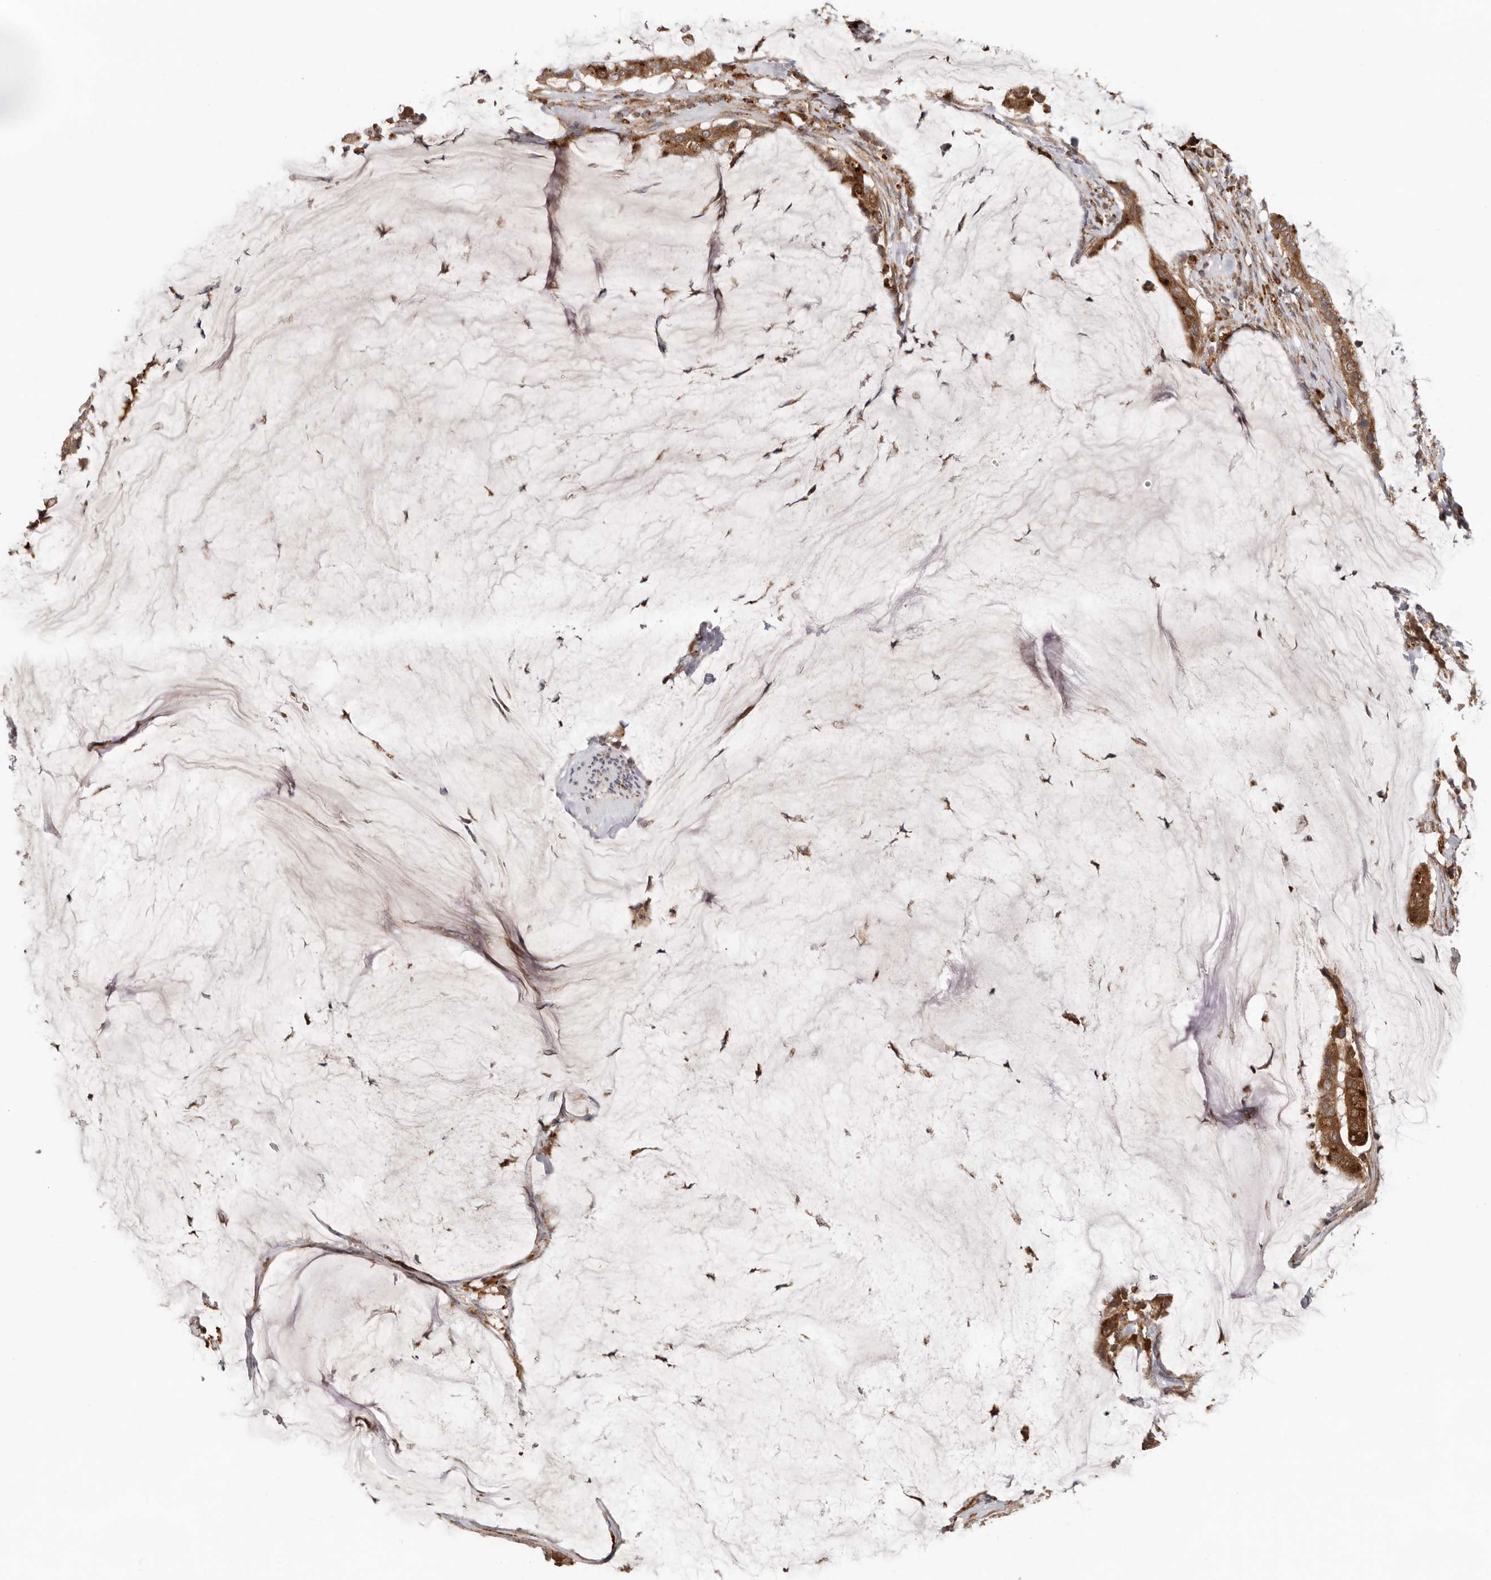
{"staining": {"intensity": "moderate", "quantity": ">75%", "location": "cytoplasmic/membranous"}, "tissue": "pancreatic cancer", "cell_type": "Tumor cells", "image_type": "cancer", "snomed": [{"axis": "morphology", "description": "Adenocarcinoma, NOS"}, {"axis": "topography", "description": "Pancreas"}], "caption": "Immunohistochemical staining of human adenocarcinoma (pancreatic) shows moderate cytoplasmic/membranous protein positivity in about >75% of tumor cells.", "gene": "GRN", "patient": {"sex": "male", "age": 41}}